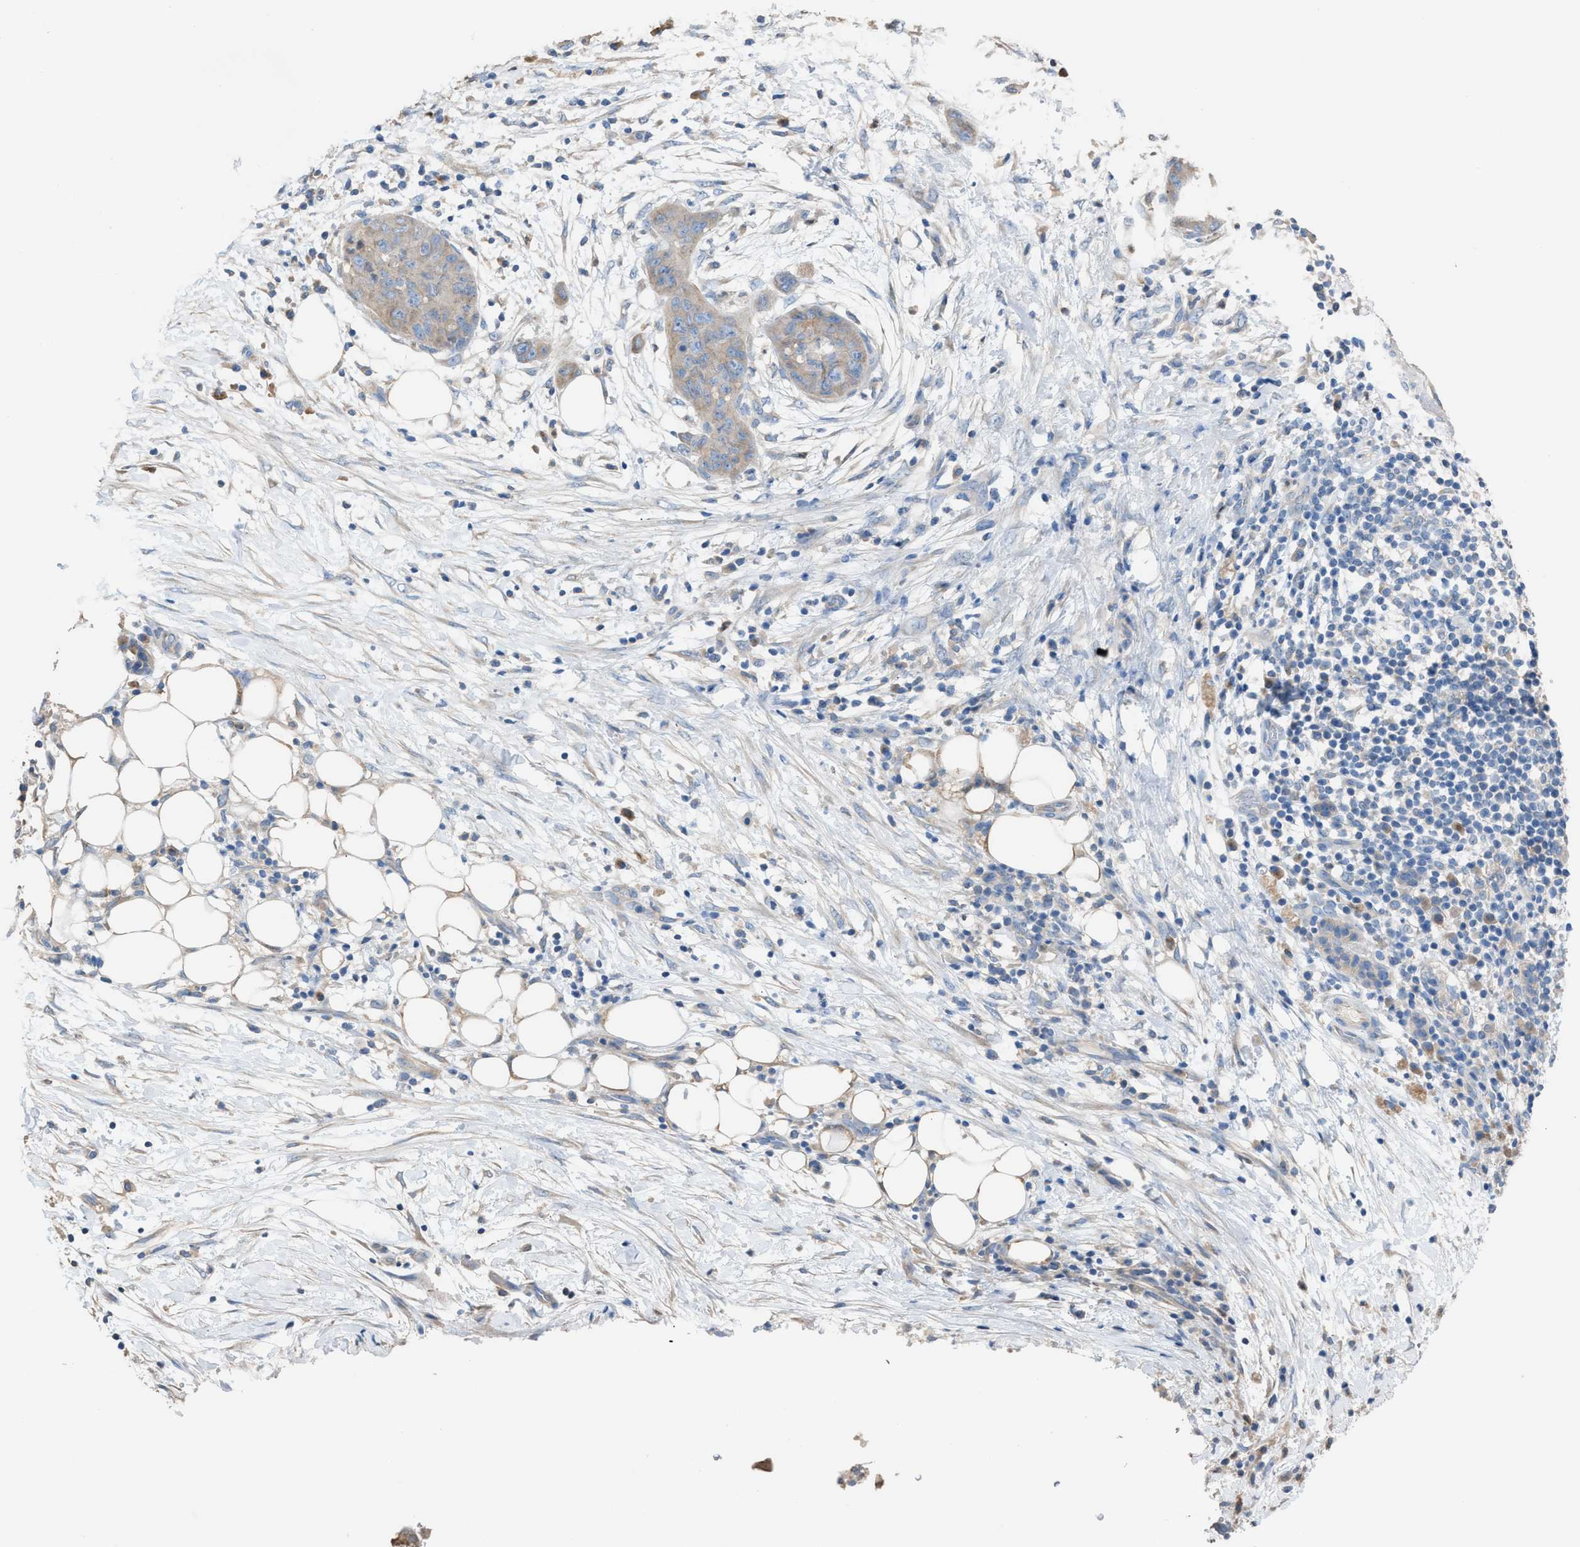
{"staining": {"intensity": "weak", "quantity": "<25%", "location": "cytoplasmic/membranous"}, "tissue": "pancreatic cancer", "cell_type": "Tumor cells", "image_type": "cancer", "snomed": [{"axis": "morphology", "description": "Adenocarcinoma, NOS"}, {"axis": "topography", "description": "Pancreas"}], "caption": "A photomicrograph of pancreatic cancer (adenocarcinoma) stained for a protein shows no brown staining in tumor cells.", "gene": "NQO2", "patient": {"sex": "female", "age": 78}}